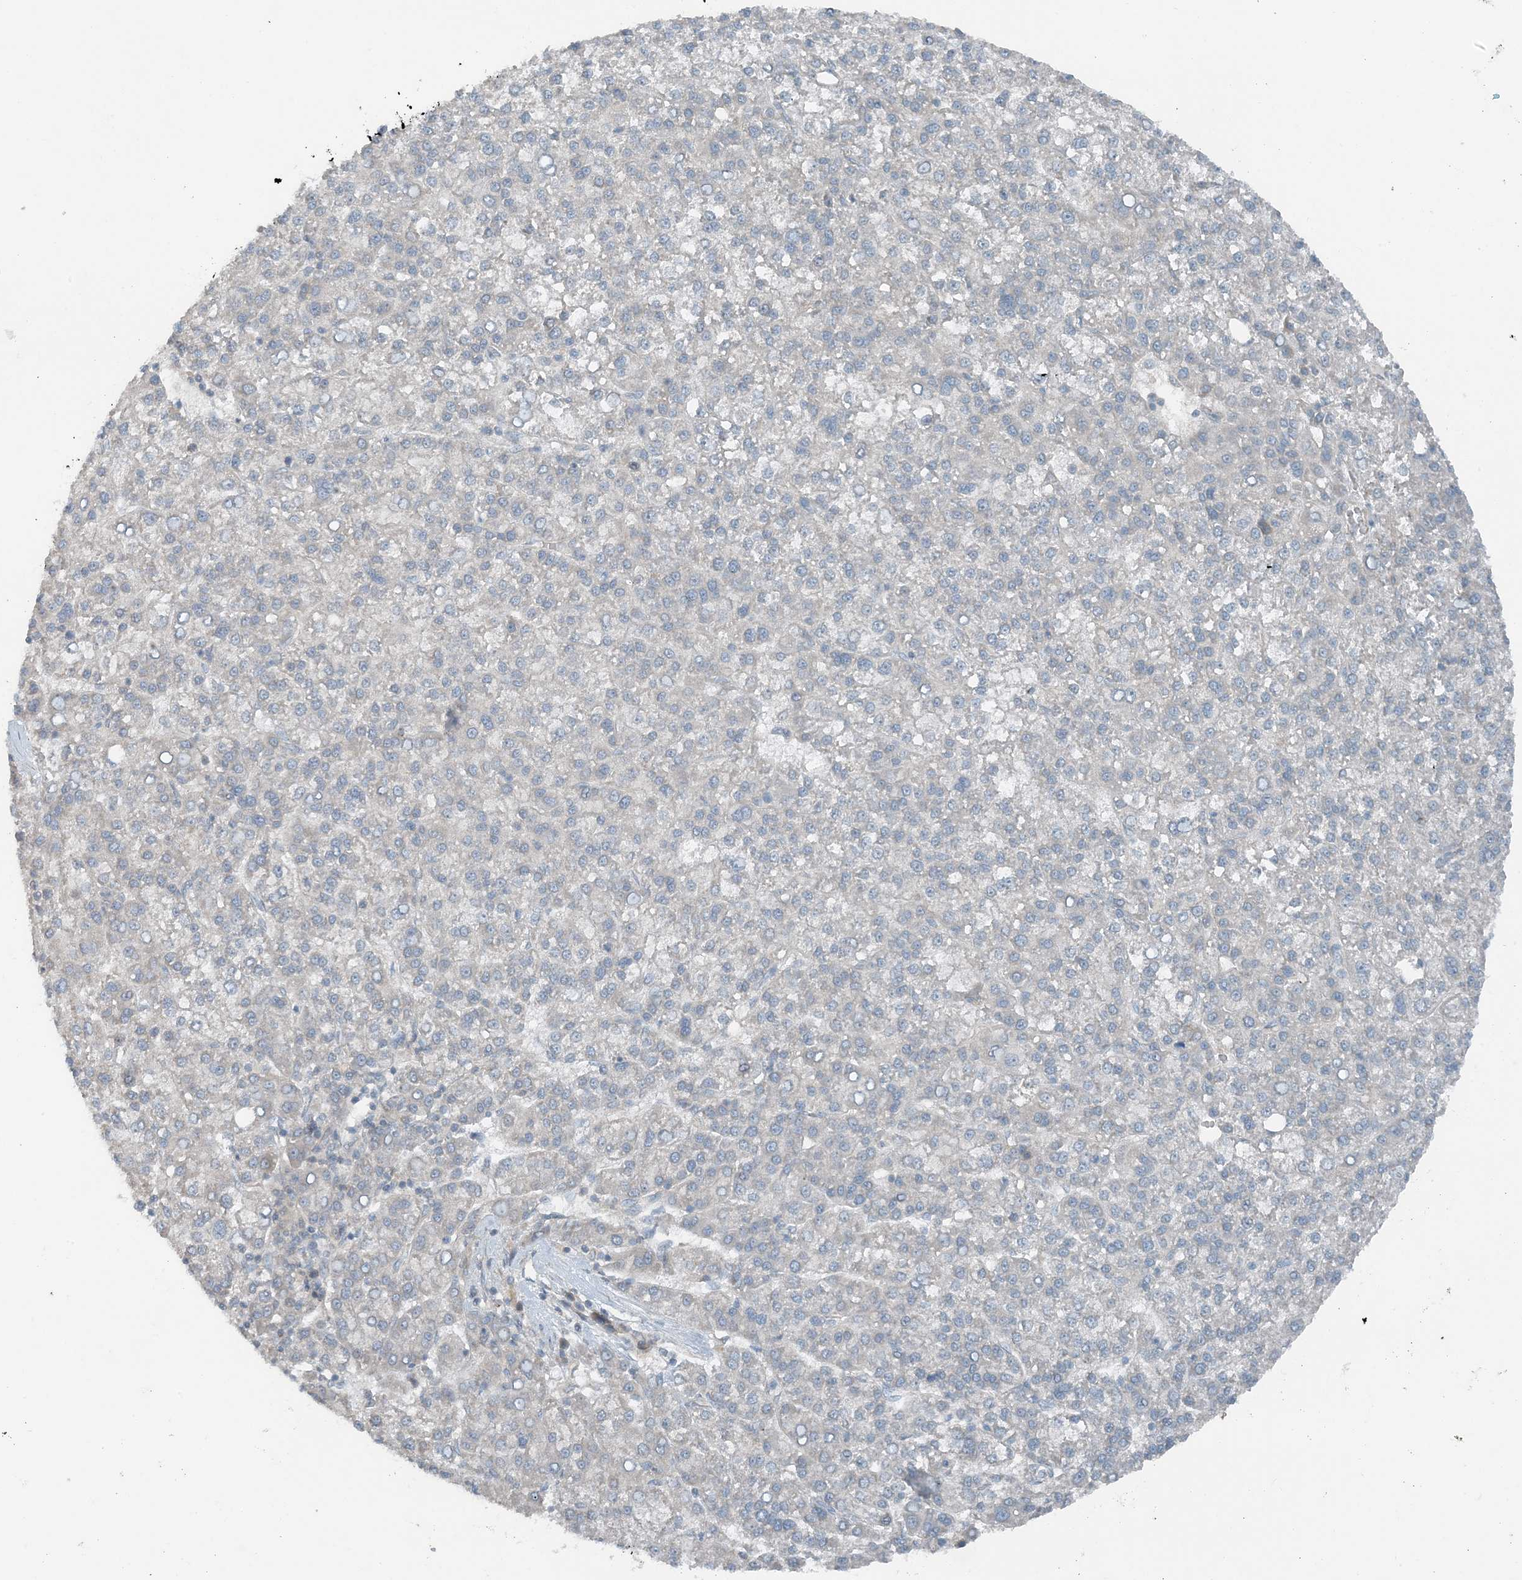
{"staining": {"intensity": "negative", "quantity": "none", "location": "none"}, "tissue": "liver cancer", "cell_type": "Tumor cells", "image_type": "cancer", "snomed": [{"axis": "morphology", "description": "Carcinoma, Hepatocellular, NOS"}, {"axis": "topography", "description": "Liver"}], "caption": "Protein analysis of hepatocellular carcinoma (liver) reveals no significant expression in tumor cells. The staining is performed using DAB (3,3'-diaminobenzidine) brown chromogen with nuclei counter-stained in using hematoxylin.", "gene": "MITD1", "patient": {"sex": "female", "age": 58}}